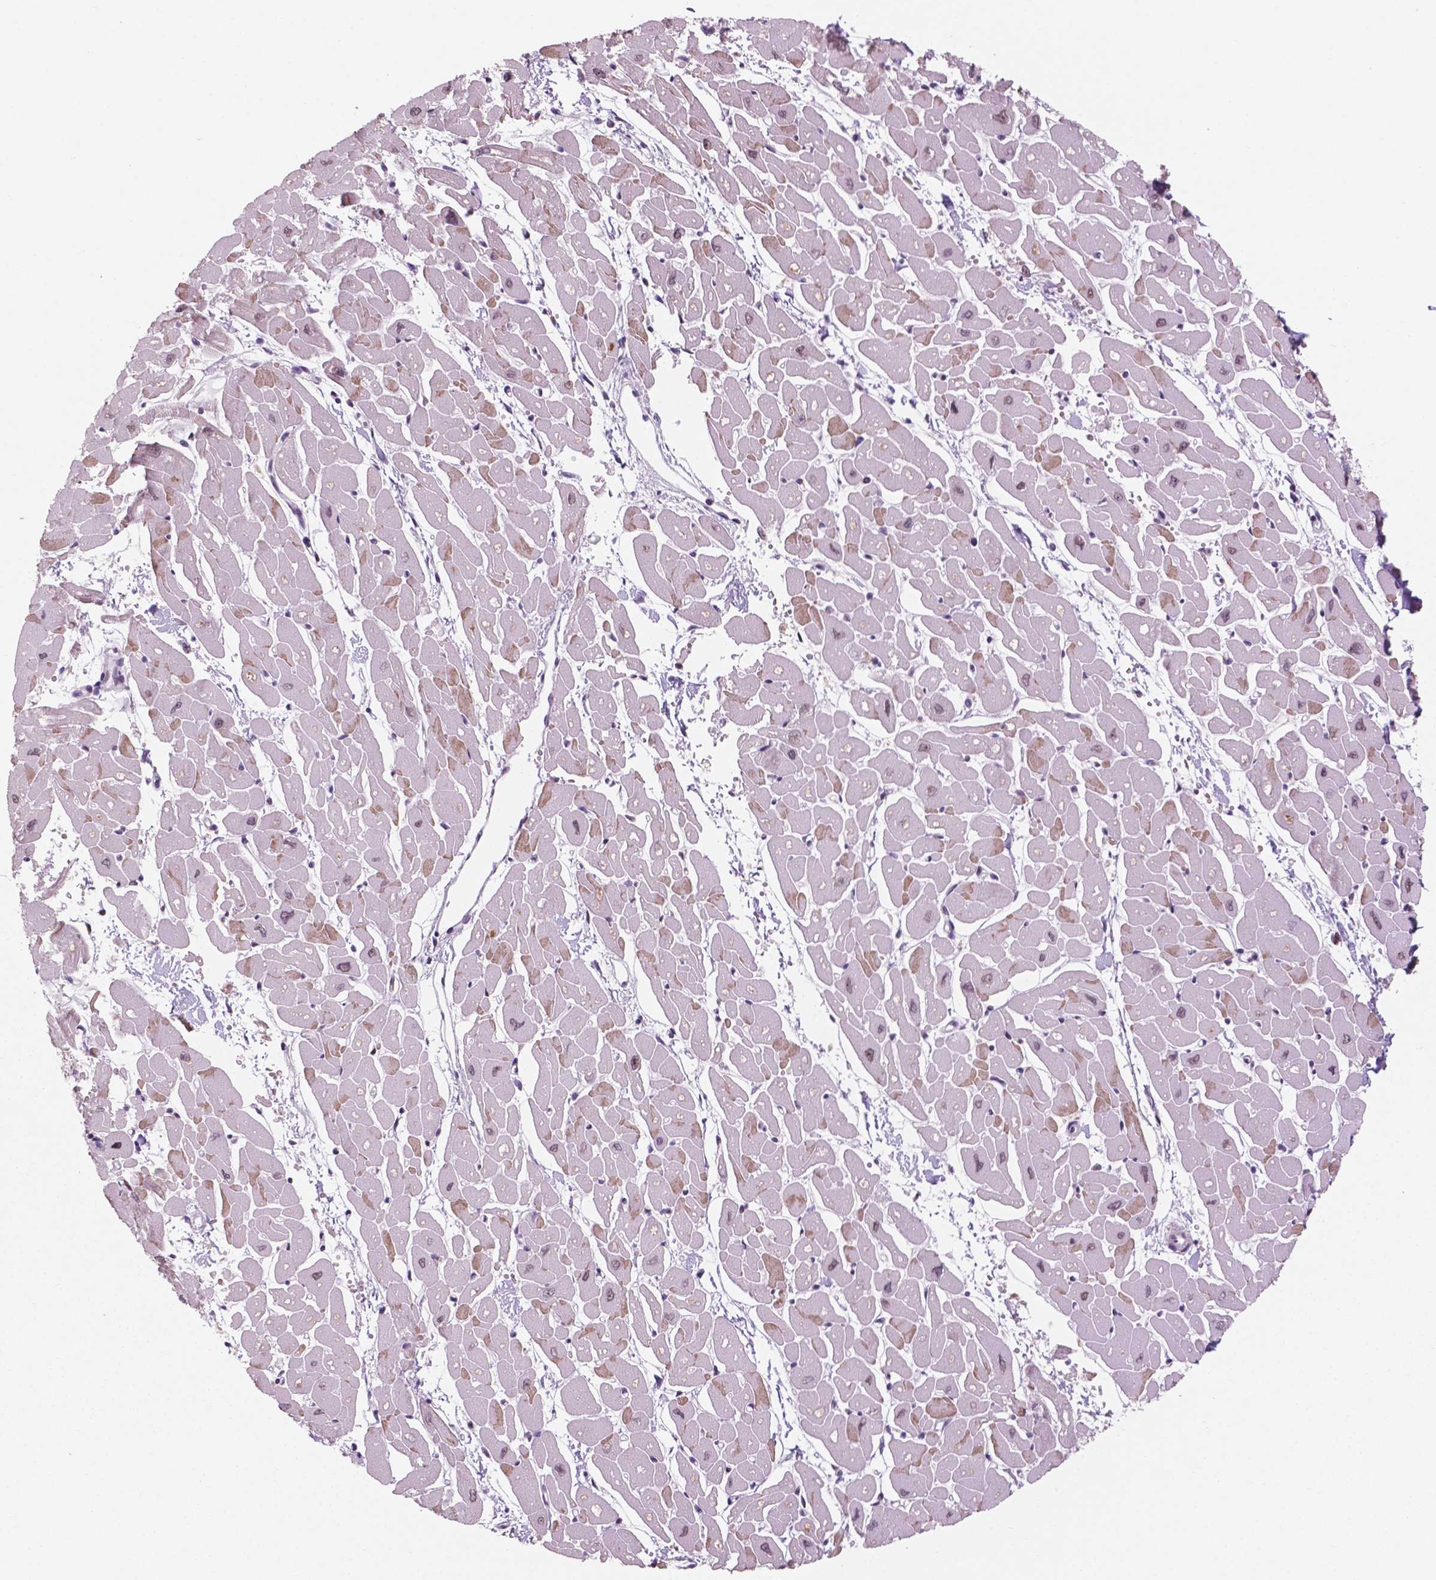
{"staining": {"intensity": "moderate", "quantity": "25%-75%", "location": "cytoplasmic/membranous,nuclear"}, "tissue": "heart muscle", "cell_type": "Cardiomyocytes", "image_type": "normal", "snomed": [{"axis": "morphology", "description": "Normal tissue, NOS"}, {"axis": "topography", "description": "Heart"}], "caption": "Immunohistochemical staining of unremarkable human heart muscle reveals medium levels of moderate cytoplasmic/membranous,nuclear expression in approximately 25%-75% of cardiomyocytes. The staining is performed using DAB (3,3'-diaminobenzidine) brown chromogen to label protein expression. The nuclei are counter-stained blue using hematoxylin.", "gene": "POLR2E", "patient": {"sex": "male", "age": 57}}